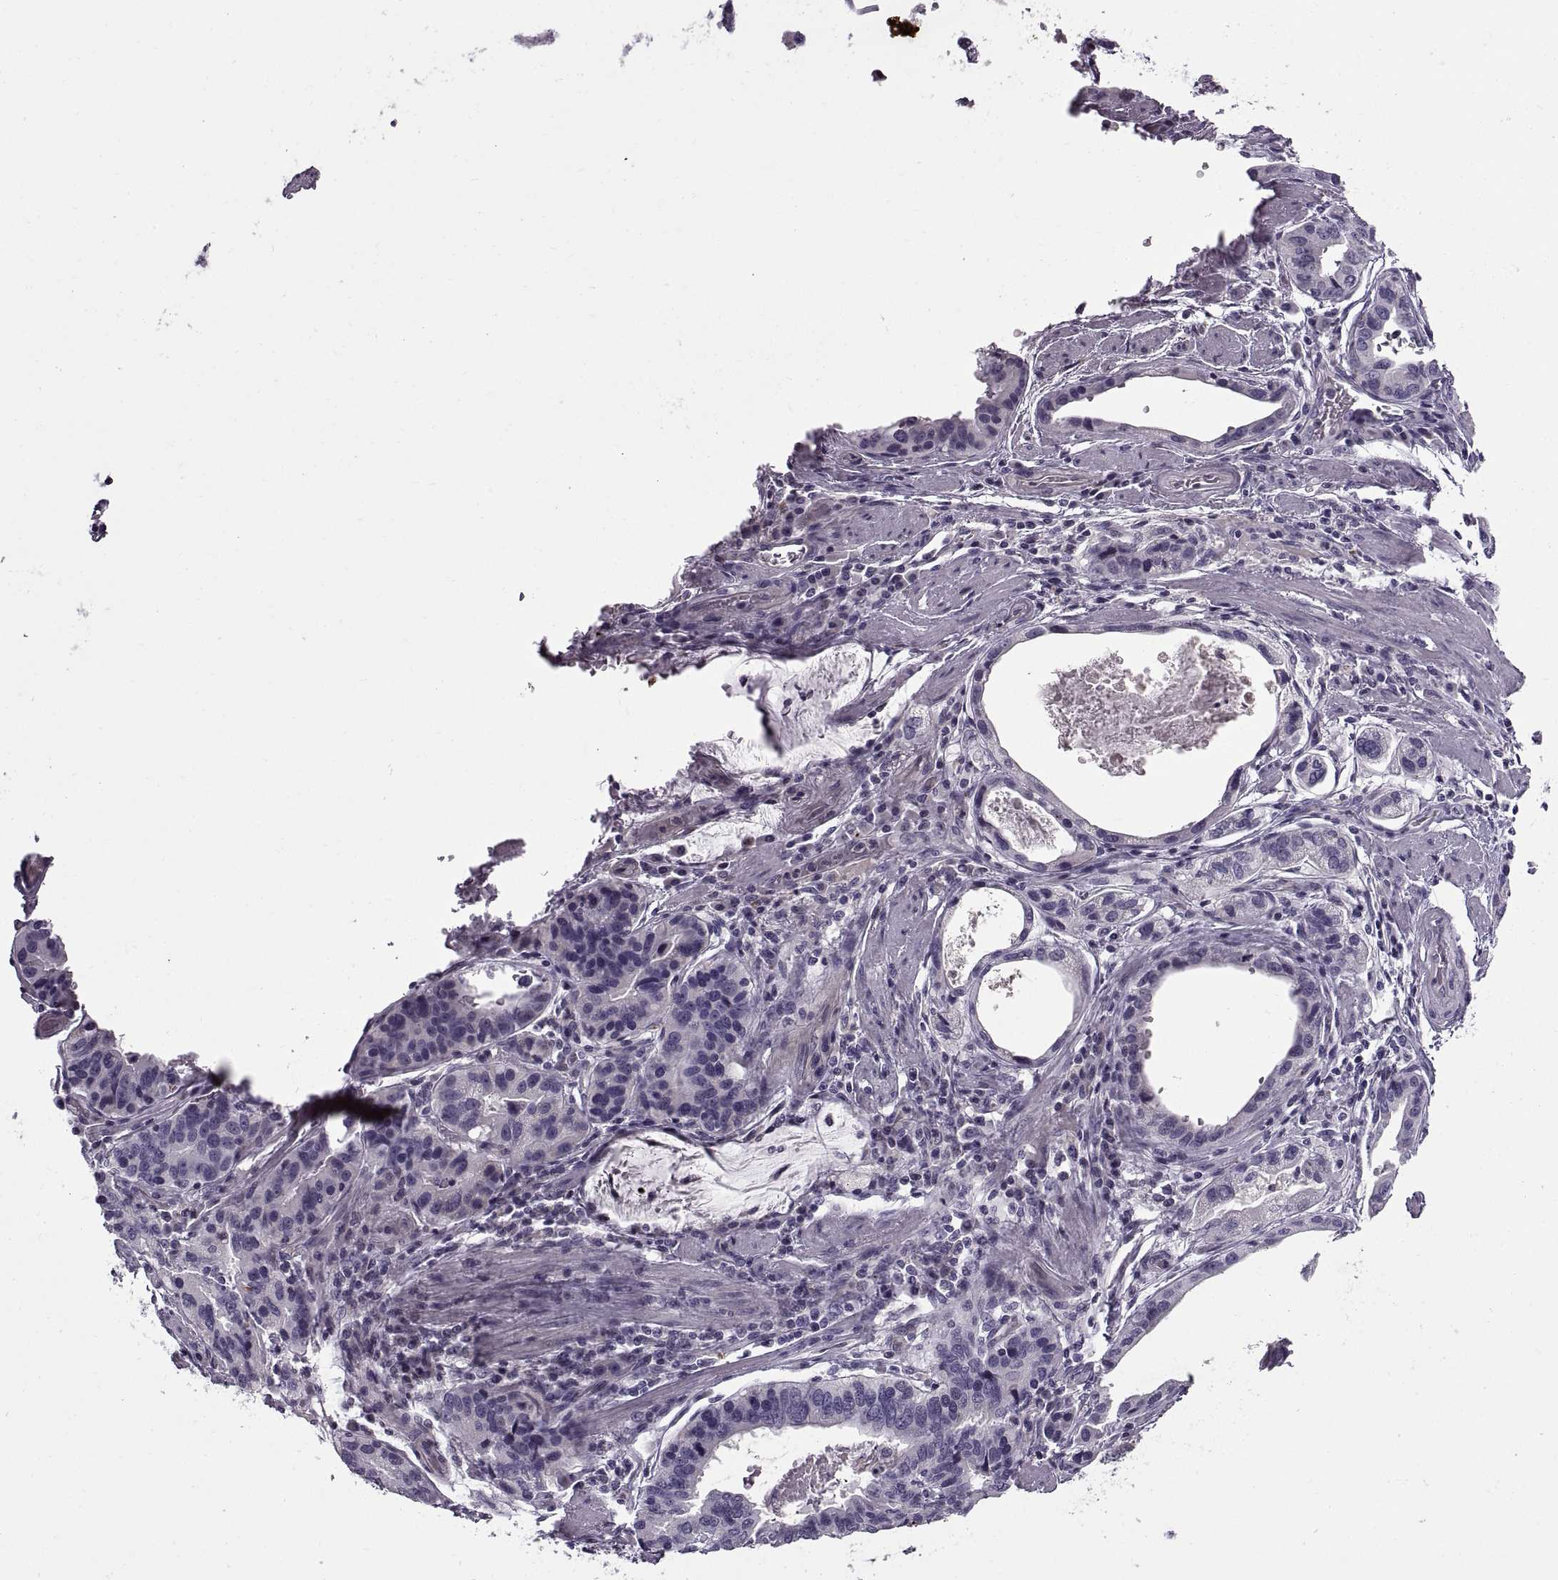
{"staining": {"intensity": "negative", "quantity": "none", "location": "none"}, "tissue": "stomach cancer", "cell_type": "Tumor cells", "image_type": "cancer", "snomed": [{"axis": "morphology", "description": "Adenocarcinoma, NOS"}, {"axis": "topography", "description": "Stomach, lower"}], "caption": "Immunohistochemistry photomicrograph of stomach adenocarcinoma stained for a protein (brown), which shows no expression in tumor cells.", "gene": "CALCR", "patient": {"sex": "female", "age": 76}}